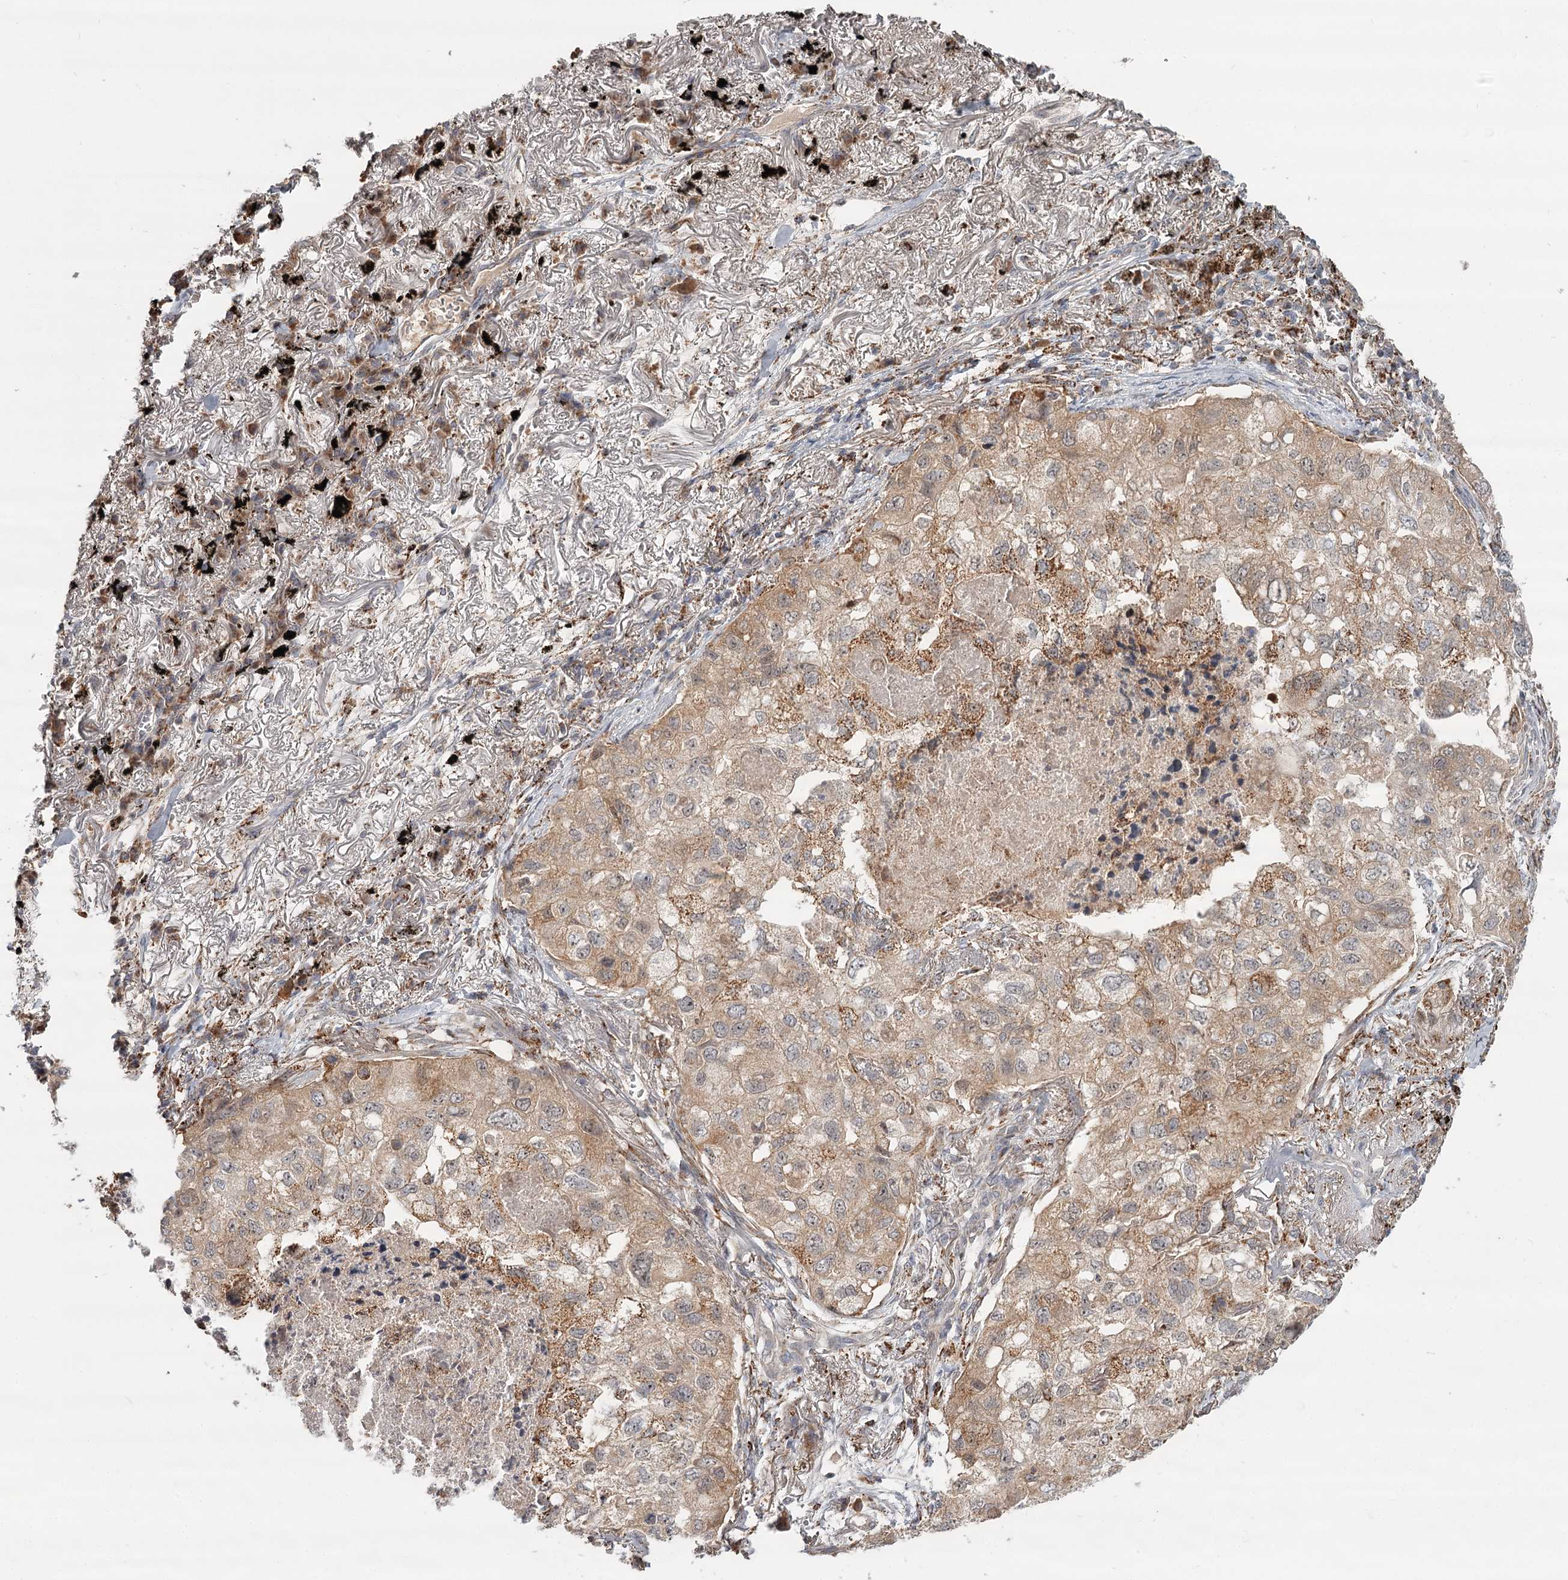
{"staining": {"intensity": "moderate", "quantity": ">75%", "location": "cytoplasmic/membranous"}, "tissue": "lung cancer", "cell_type": "Tumor cells", "image_type": "cancer", "snomed": [{"axis": "morphology", "description": "Adenocarcinoma, NOS"}, {"axis": "topography", "description": "Lung"}], "caption": "Adenocarcinoma (lung) tissue exhibits moderate cytoplasmic/membranous staining in approximately >75% of tumor cells, visualized by immunohistochemistry.", "gene": "CDC123", "patient": {"sex": "male", "age": 65}}